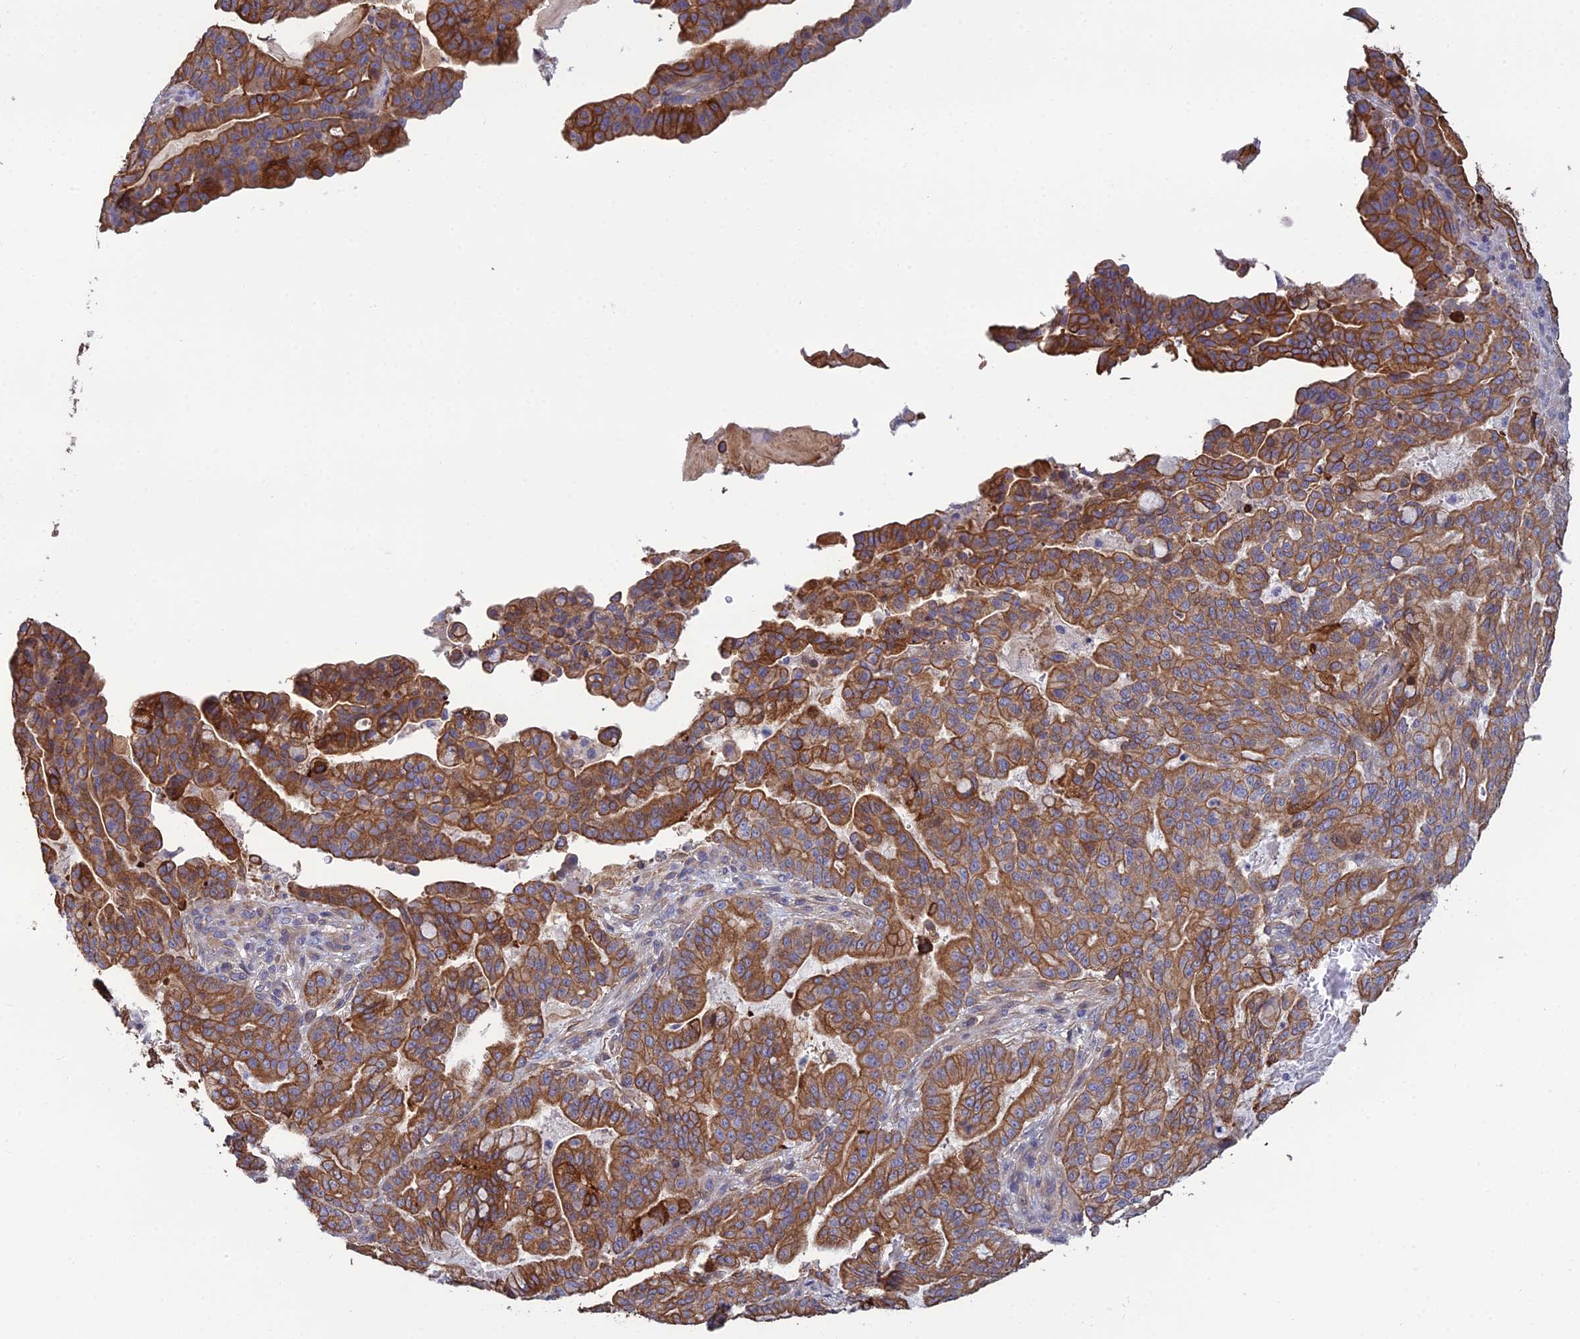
{"staining": {"intensity": "strong", "quantity": ">75%", "location": "cytoplasmic/membranous"}, "tissue": "pancreatic cancer", "cell_type": "Tumor cells", "image_type": "cancer", "snomed": [{"axis": "morphology", "description": "Adenocarcinoma, NOS"}, {"axis": "topography", "description": "Pancreas"}], "caption": "IHC micrograph of pancreatic cancer (adenocarcinoma) stained for a protein (brown), which exhibits high levels of strong cytoplasmic/membranous staining in approximately >75% of tumor cells.", "gene": "LZTS2", "patient": {"sex": "male", "age": 63}}